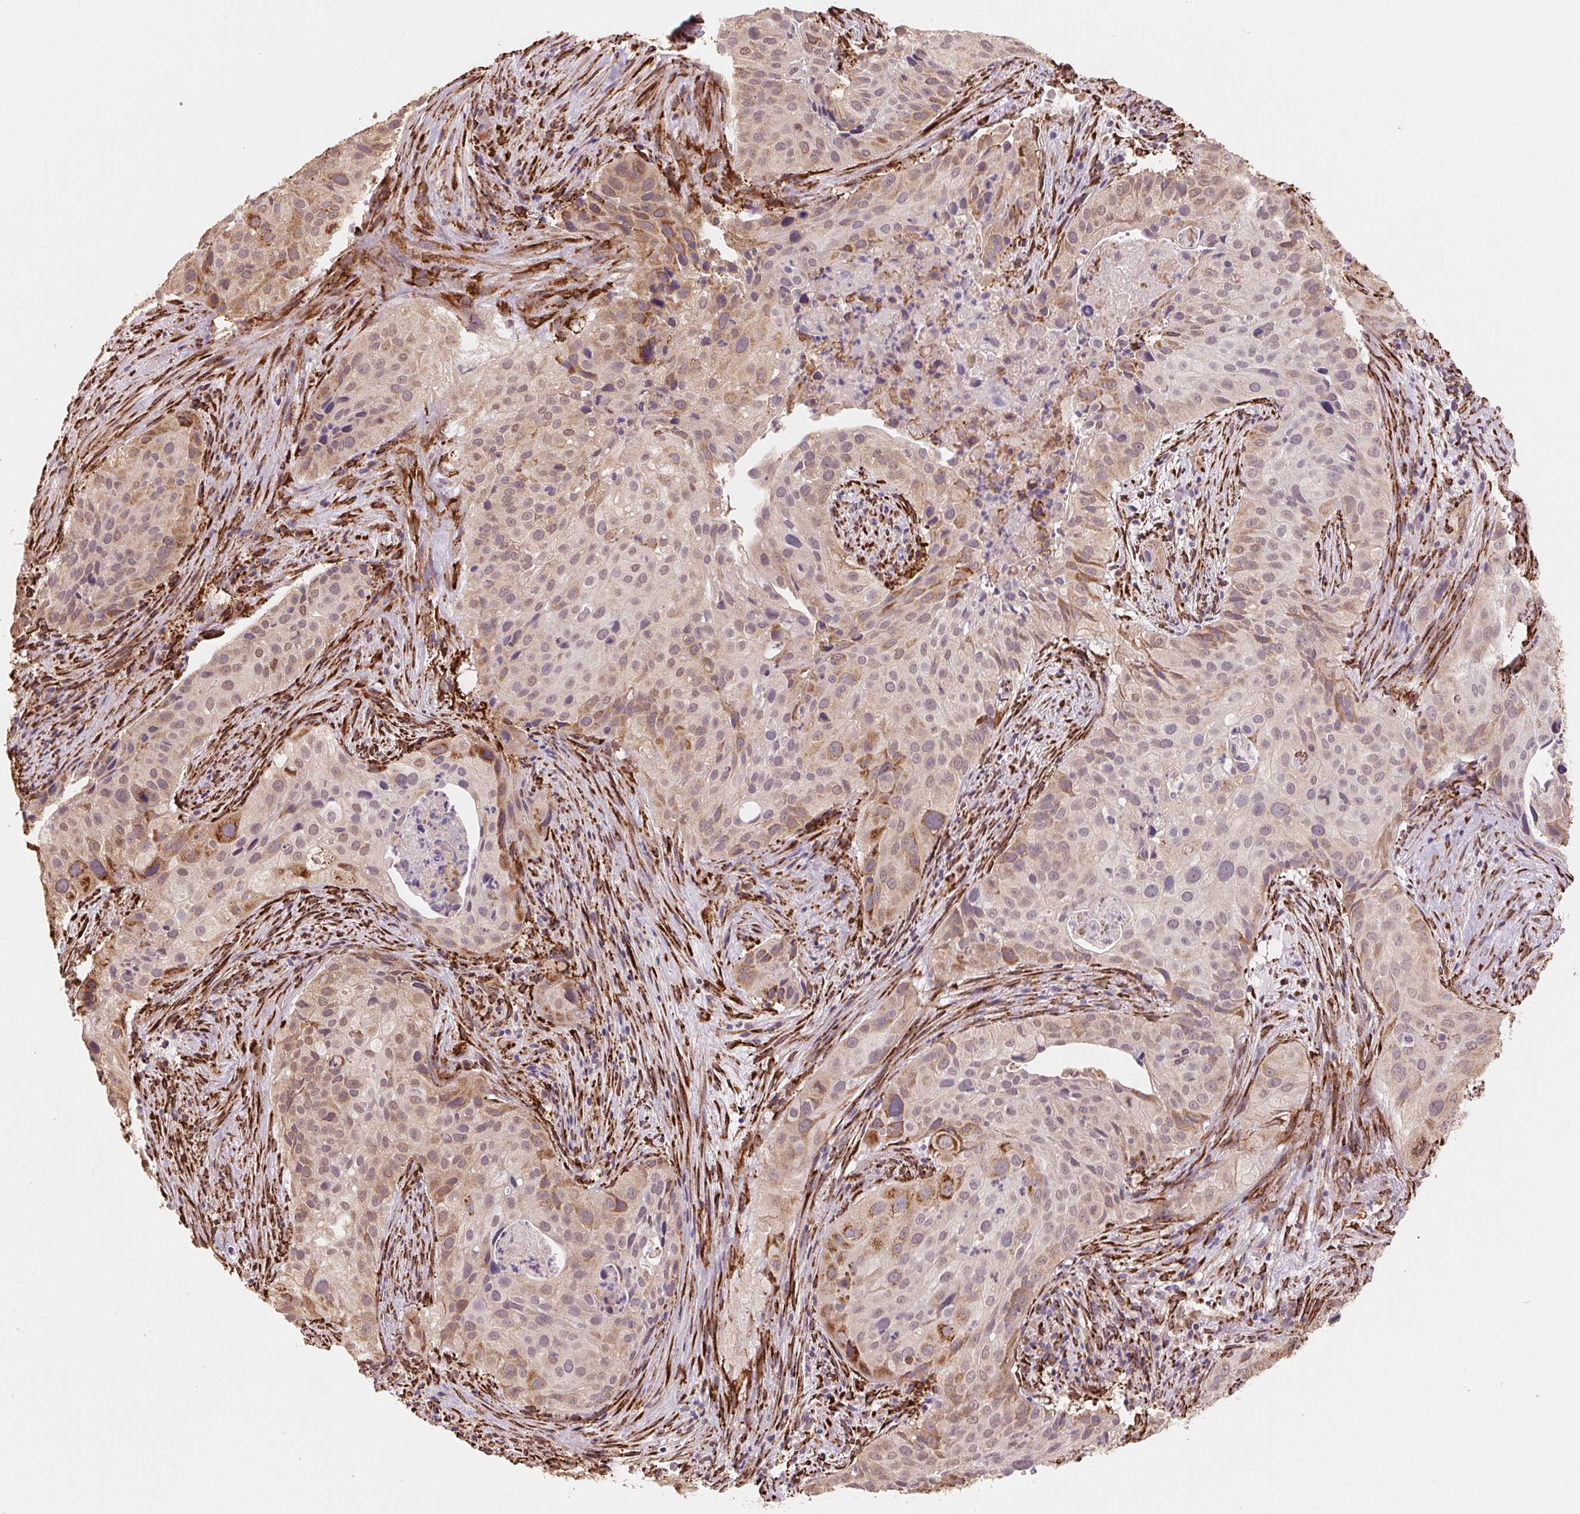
{"staining": {"intensity": "weak", "quantity": ">75%", "location": "cytoplasmic/membranous"}, "tissue": "cervical cancer", "cell_type": "Tumor cells", "image_type": "cancer", "snomed": [{"axis": "morphology", "description": "Squamous cell carcinoma, NOS"}, {"axis": "topography", "description": "Cervix"}], "caption": "A brown stain shows weak cytoplasmic/membranous expression of a protein in human squamous cell carcinoma (cervical) tumor cells. (DAB IHC, brown staining for protein, blue staining for nuclei).", "gene": "FKBP10", "patient": {"sex": "female", "age": 38}}